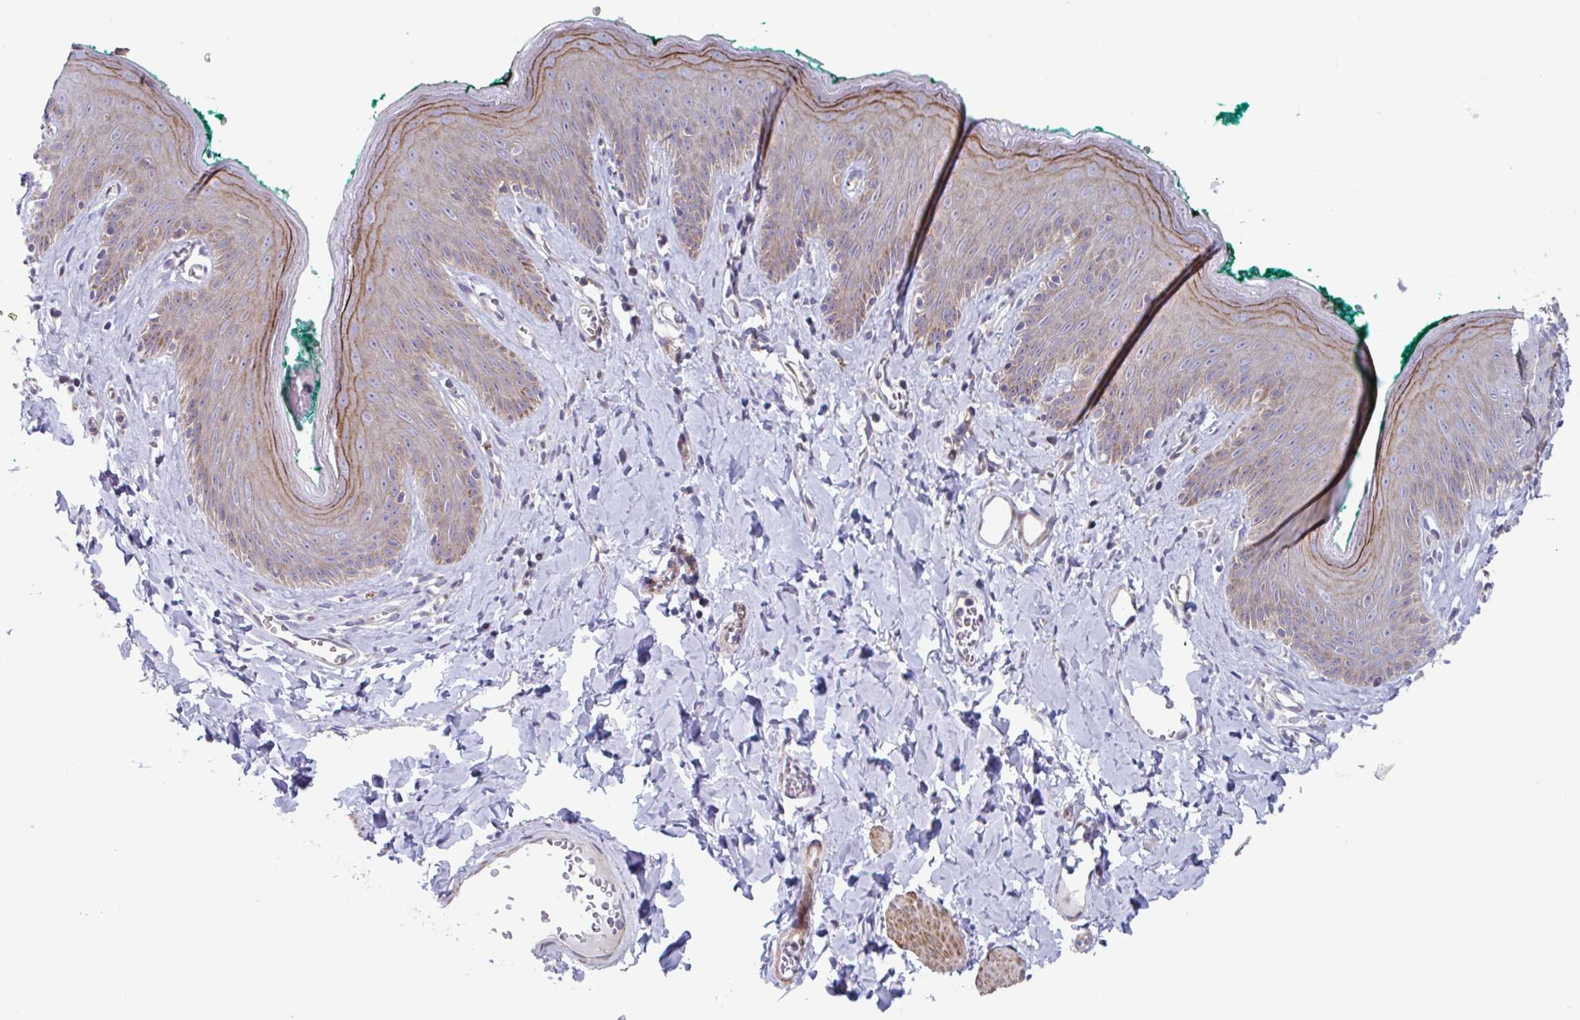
{"staining": {"intensity": "moderate", "quantity": "<25%", "location": "cytoplasmic/membranous"}, "tissue": "skin", "cell_type": "Epidermal cells", "image_type": "normal", "snomed": [{"axis": "morphology", "description": "Normal tissue, NOS"}, {"axis": "topography", "description": "Vulva"}, {"axis": "topography", "description": "Peripheral nerve tissue"}], "caption": "Protein expression by immunohistochemistry shows moderate cytoplasmic/membranous staining in approximately <25% of epidermal cells in benign skin.", "gene": "DUXA", "patient": {"sex": "female", "age": 66}}